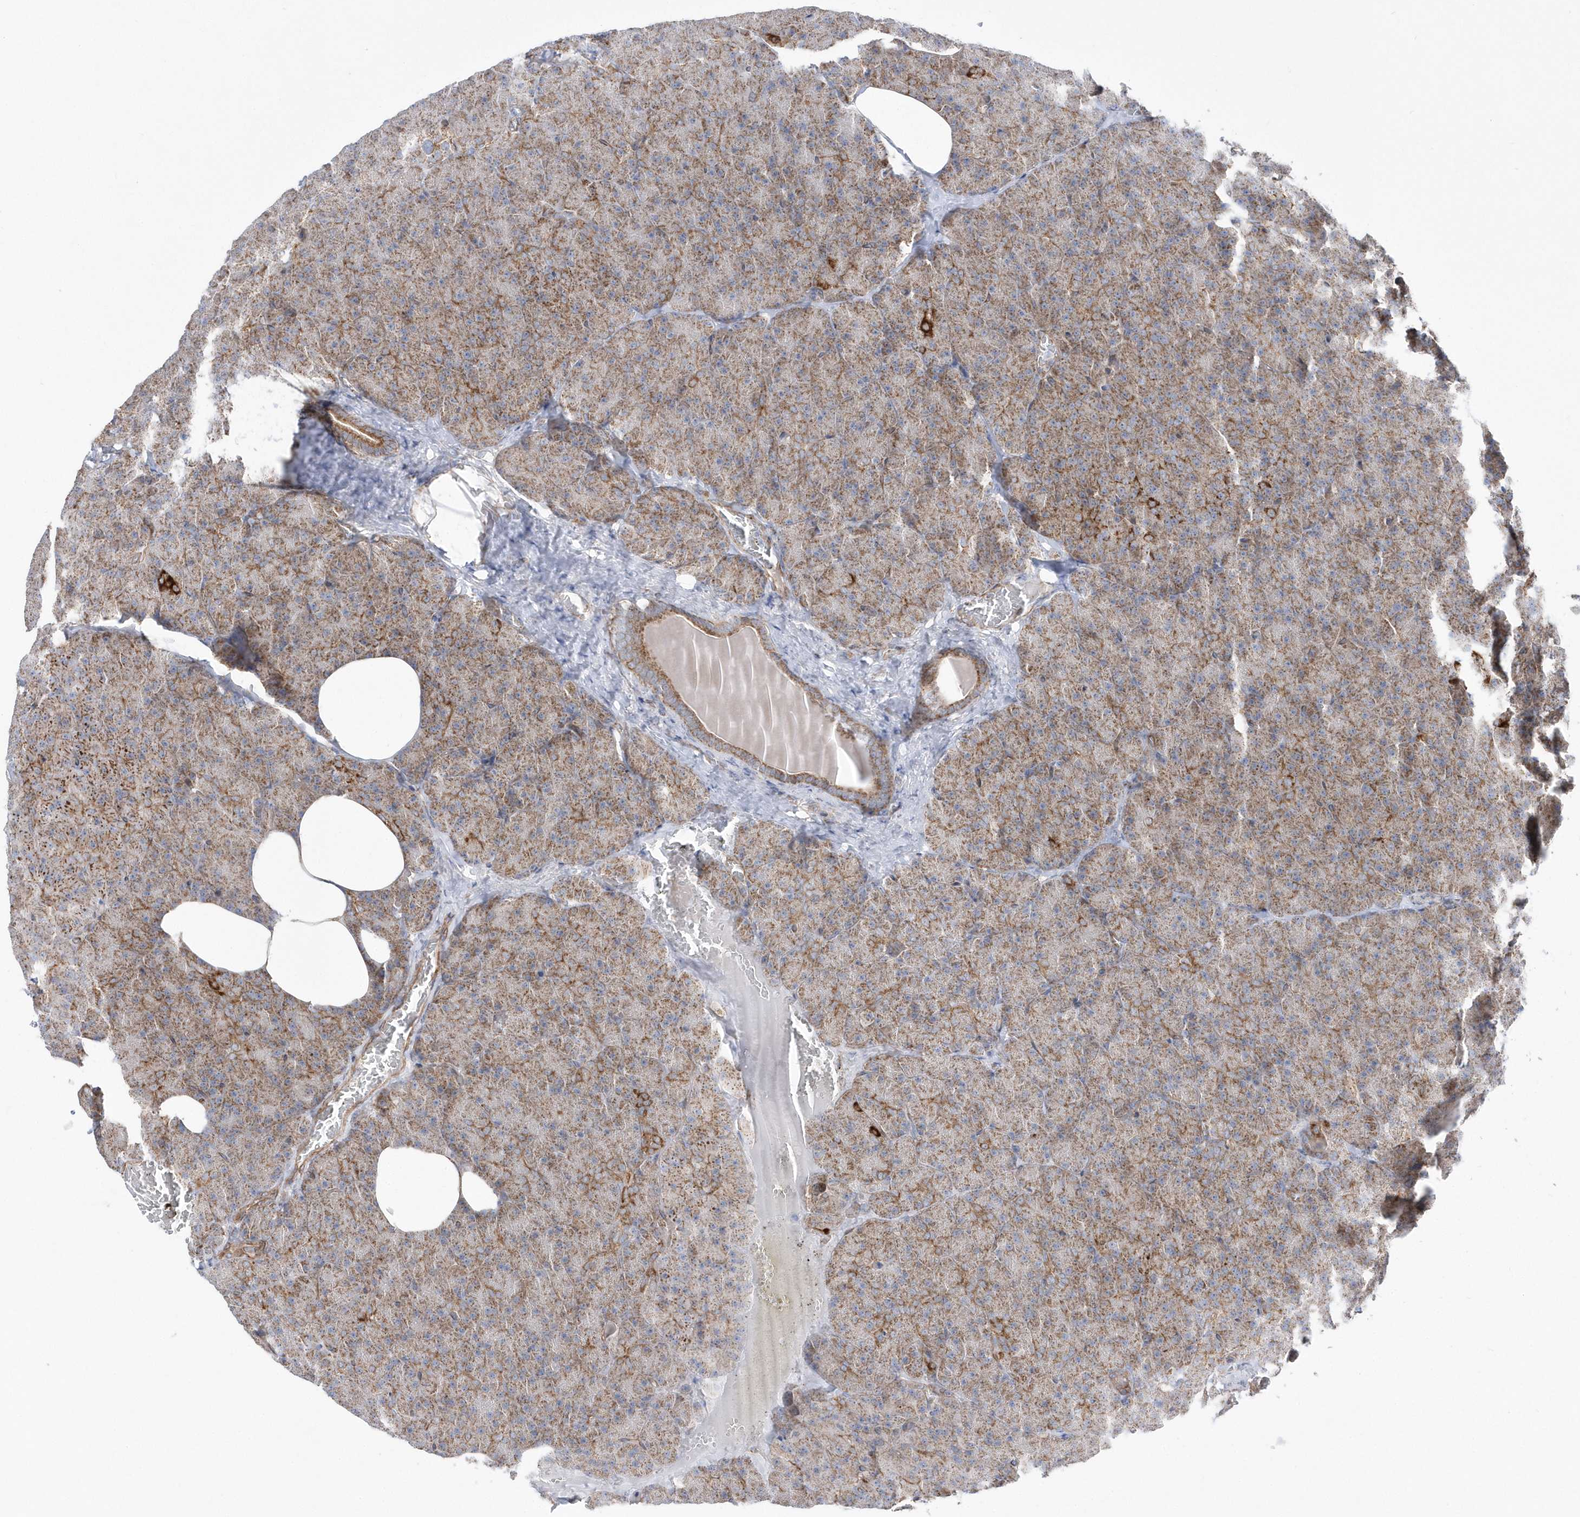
{"staining": {"intensity": "moderate", "quantity": ">75%", "location": "cytoplasmic/membranous"}, "tissue": "pancreas", "cell_type": "Exocrine glandular cells", "image_type": "normal", "snomed": [{"axis": "morphology", "description": "Normal tissue, NOS"}, {"axis": "morphology", "description": "Carcinoid, malignant, NOS"}, {"axis": "topography", "description": "Pancreas"}], "caption": "High-power microscopy captured an IHC photomicrograph of benign pancreas, revealing moderate cytoplasmic/membranous staining in approximately >75% of exocrine glandular cells.", "gene": "OPA1", "patient": {"sex": "female", "age": 35}}